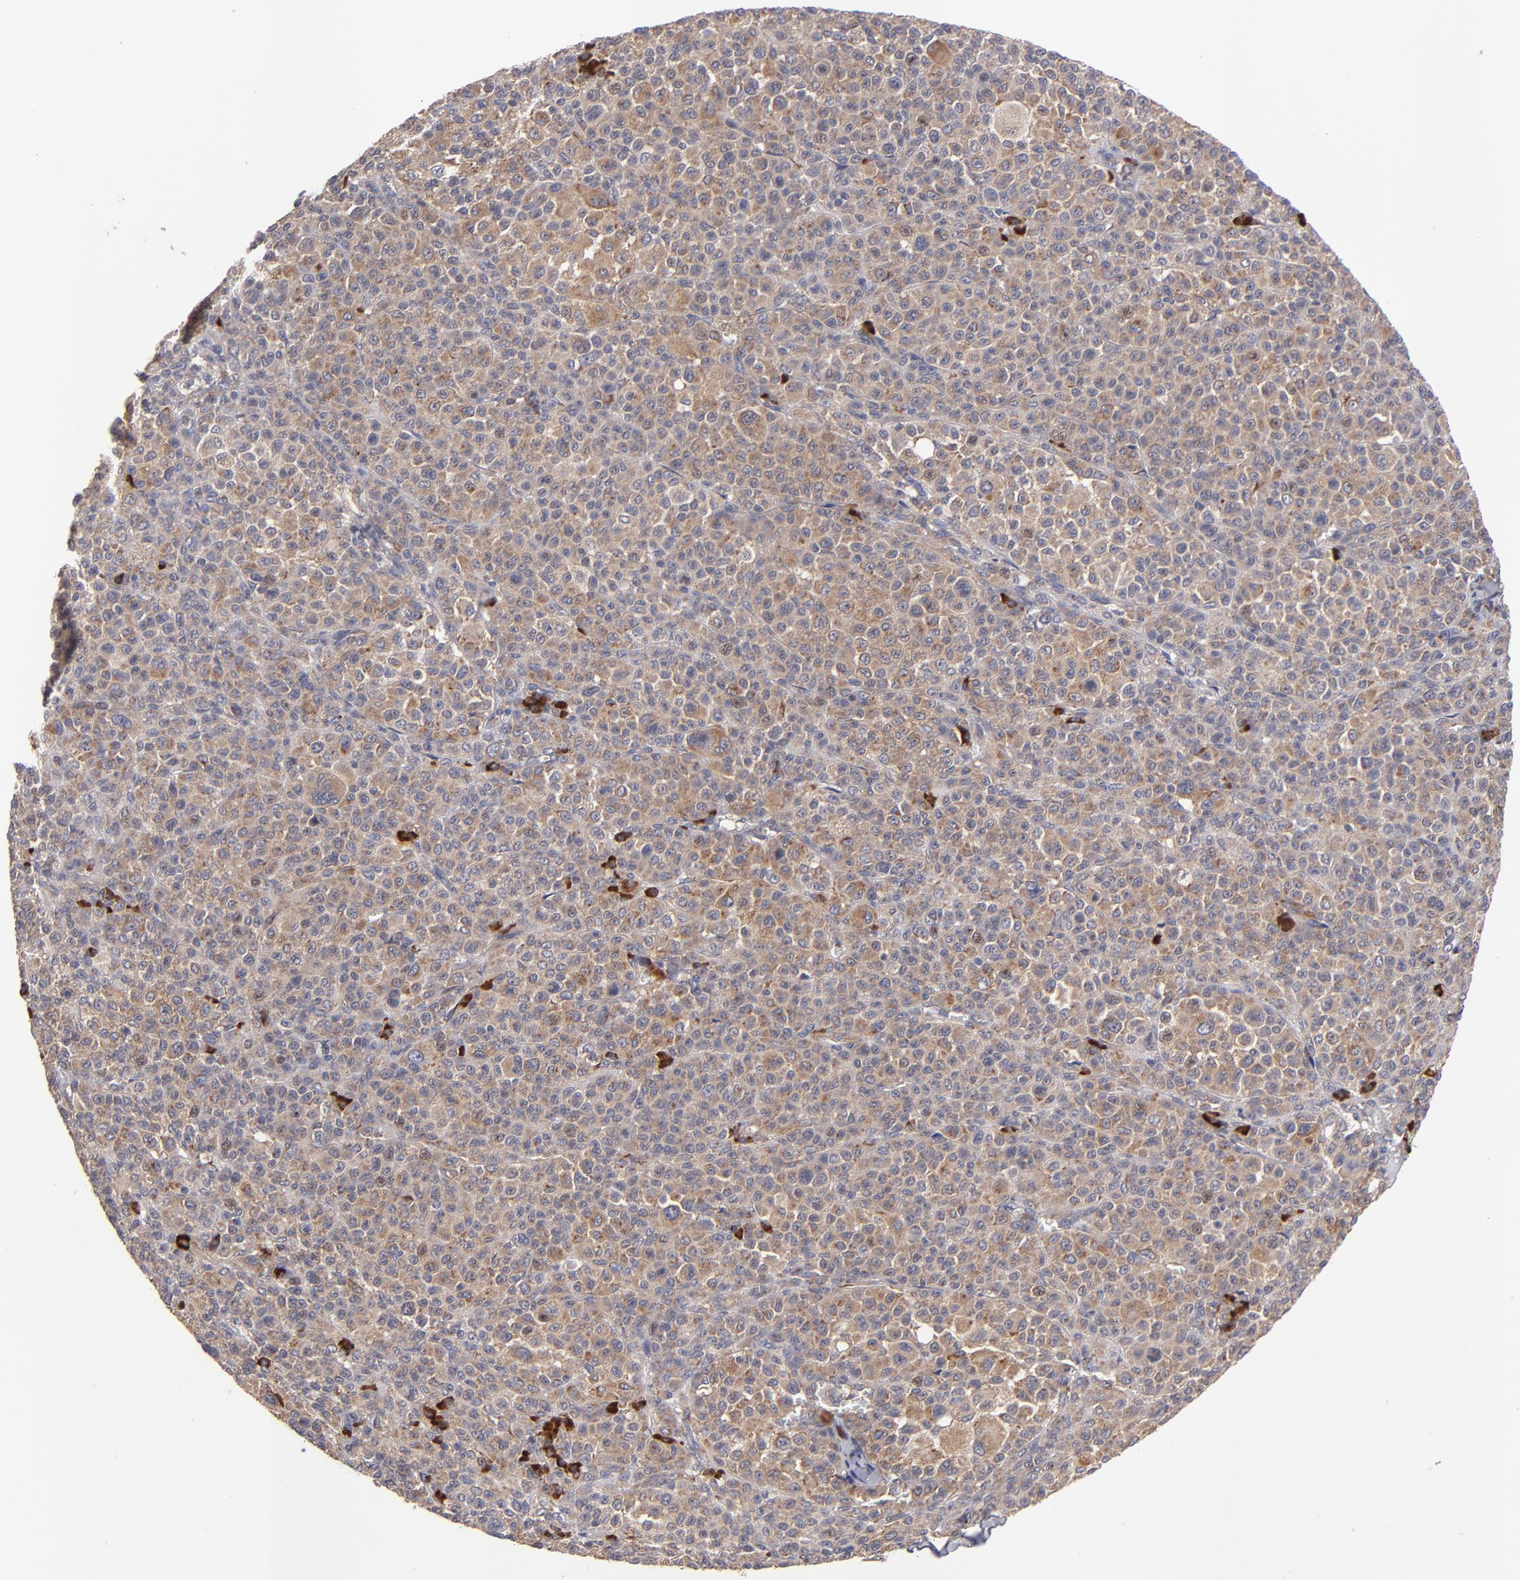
{"staining": {"intensity": "moderate", "quantity": ">75%", "location": "cytoplasmic/membranous"}, "tissue": "melanoma", "cell_type": "Tumor cells", "image_type": "cancer", "snomed": [{"axis": "morphology", "description": "Malignant melanoma, Metastatic site"}, {"axis": "topography", "description": "Skin"}], "caption": "Immunohistochemical staining of malignant melanoma (metastatic site) reveals moderate cytoplasmic/membranous protein expression in about >75% of tumor cells. Nuclei are stained in blue.", "gene": "SND1", "patient": {"sex": "female", "age": 66}}